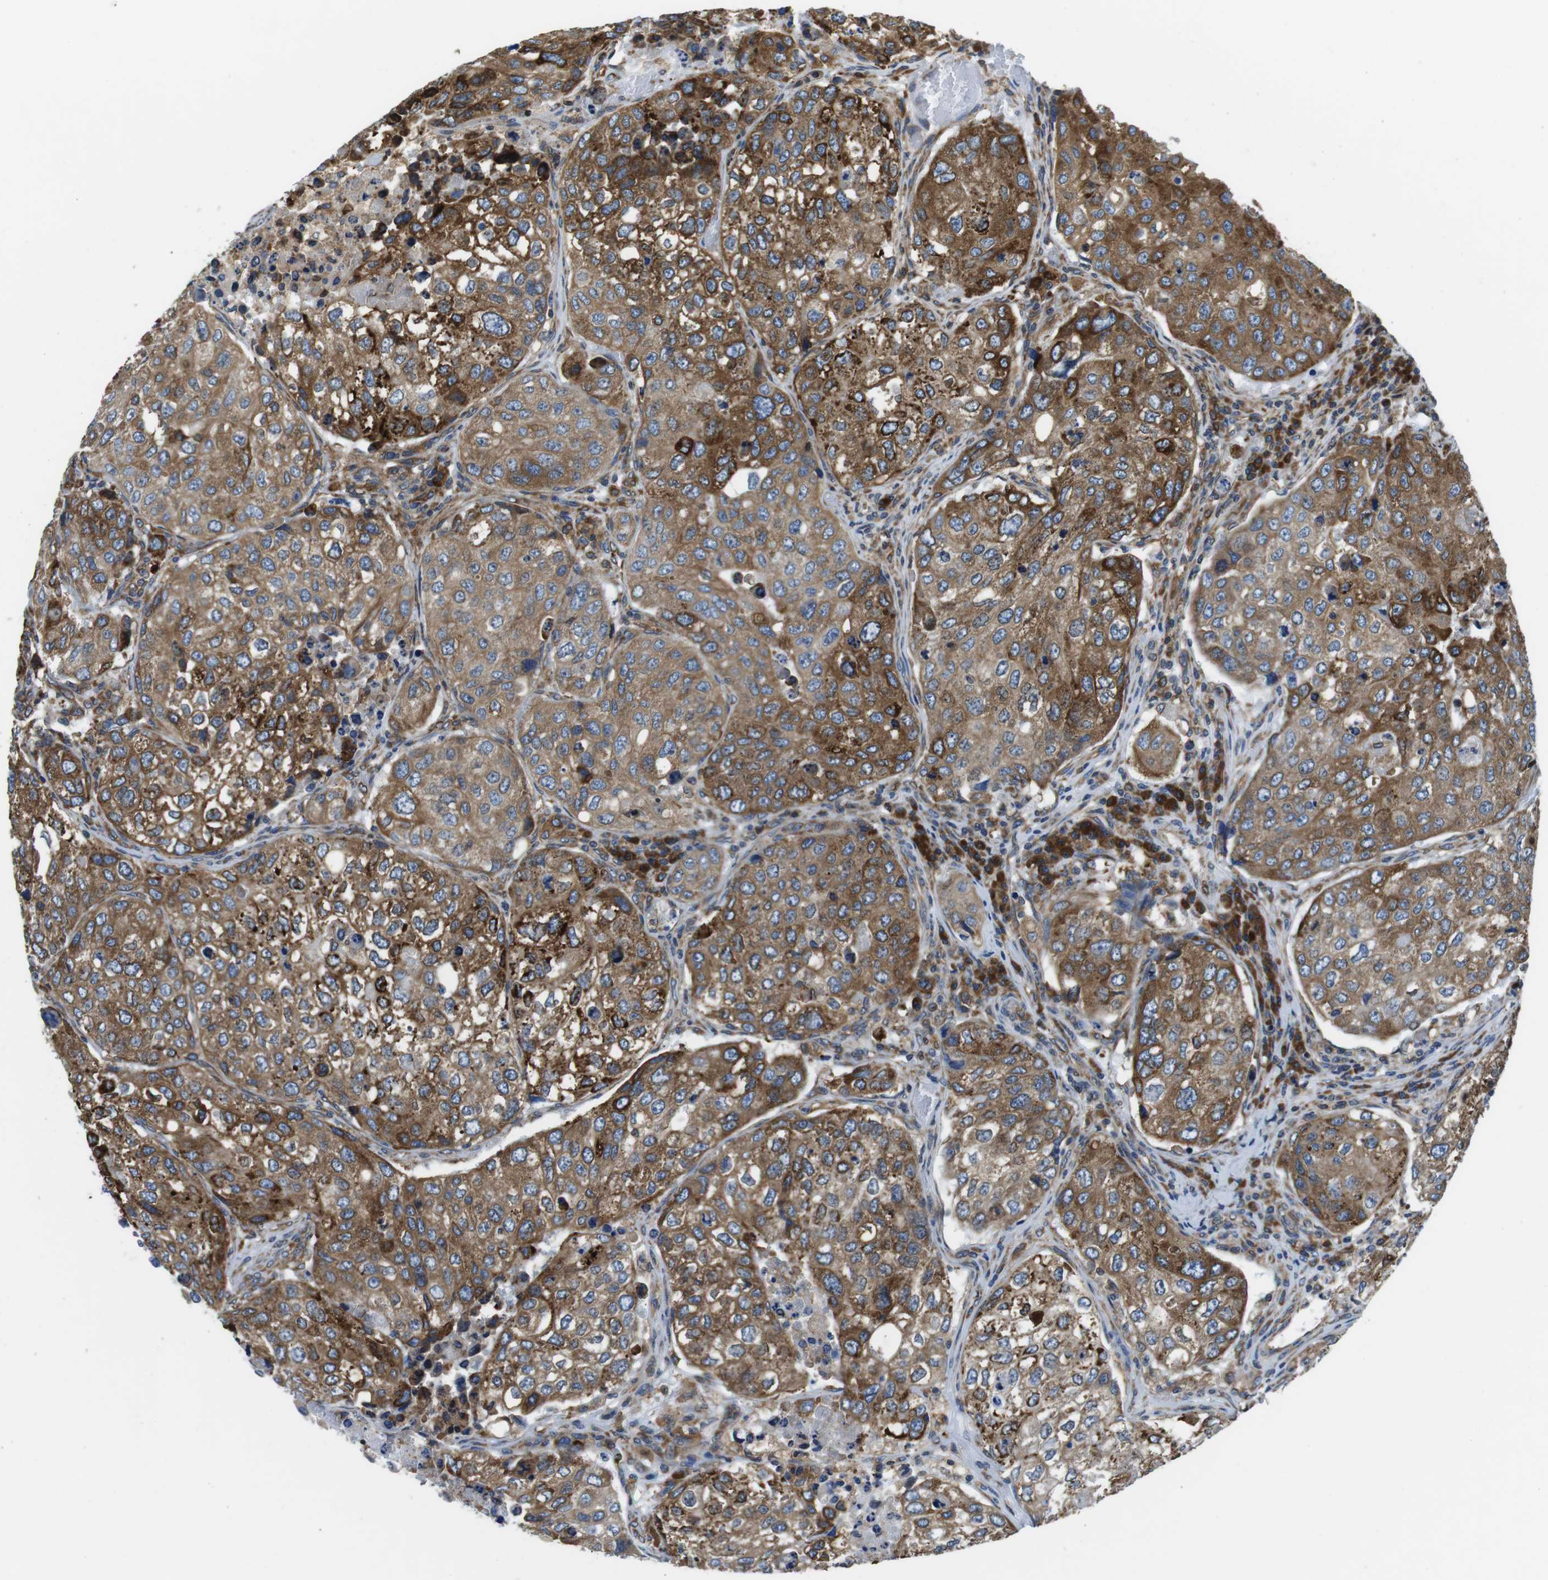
{"staining": {"intensity": "strong", "quantity": ">75%", "location": "cytoplasmic/membranous"}, "tissue": "urothelial cancer", "cell_type": "Tumor cells", "image_type": "cancer", "snomed": [{"axis": "morphology", "description": "Urothelial carcinoma, High grade"}, {"axis": "topography", "description": "Lymph node"}, {"axis": "topography", "description": "Urinary bladder"}], "caption": "Immunohistochemical staining of human high-grade urothelial carcinoma demonstrates strong cytoplasmic/membranous protein expression in approximately >75% of tumor cells.", "gene": "UGGT1", "patient": {"sex": "male", "age": 51}}